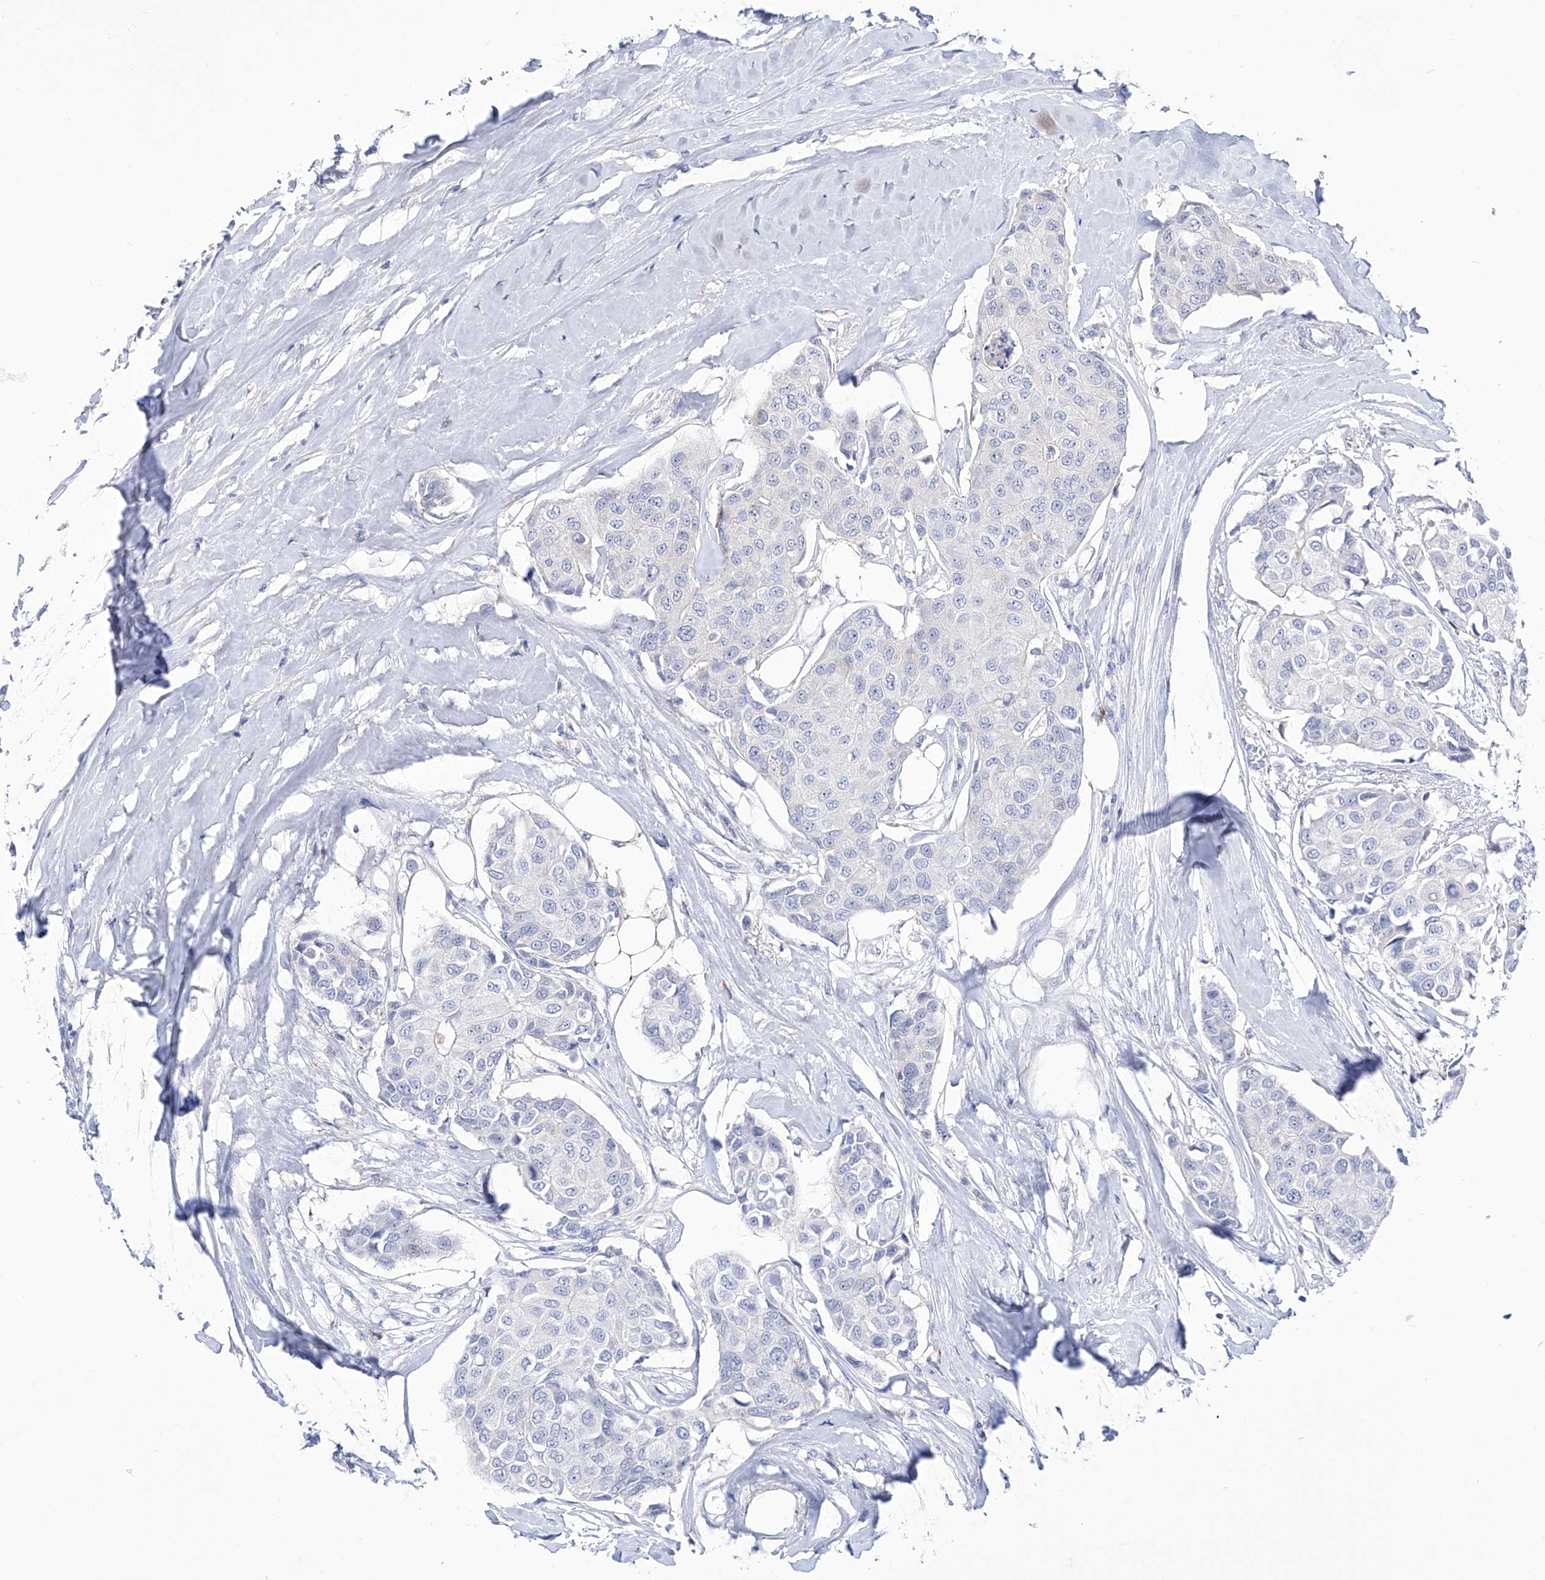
{"staining": {"intensity": "negative", "quantity": "none", "location": "none"}, "tissue": "breast cancer", "cell_type": "Tumor cells", "image_type": "cancer", "snomed": [{"axis": "morphology", "description": "Duct carcinoma"}, {"axis": "topography", "description": "Breast"}], "caption": "IHC photomicrograph of invasive ductal carcinoma (breast) stained for a protein (brown), which displays no expression in tumor cells.", "gene": "C1orf87", "patient": {"sex": "female", "age": 80}}